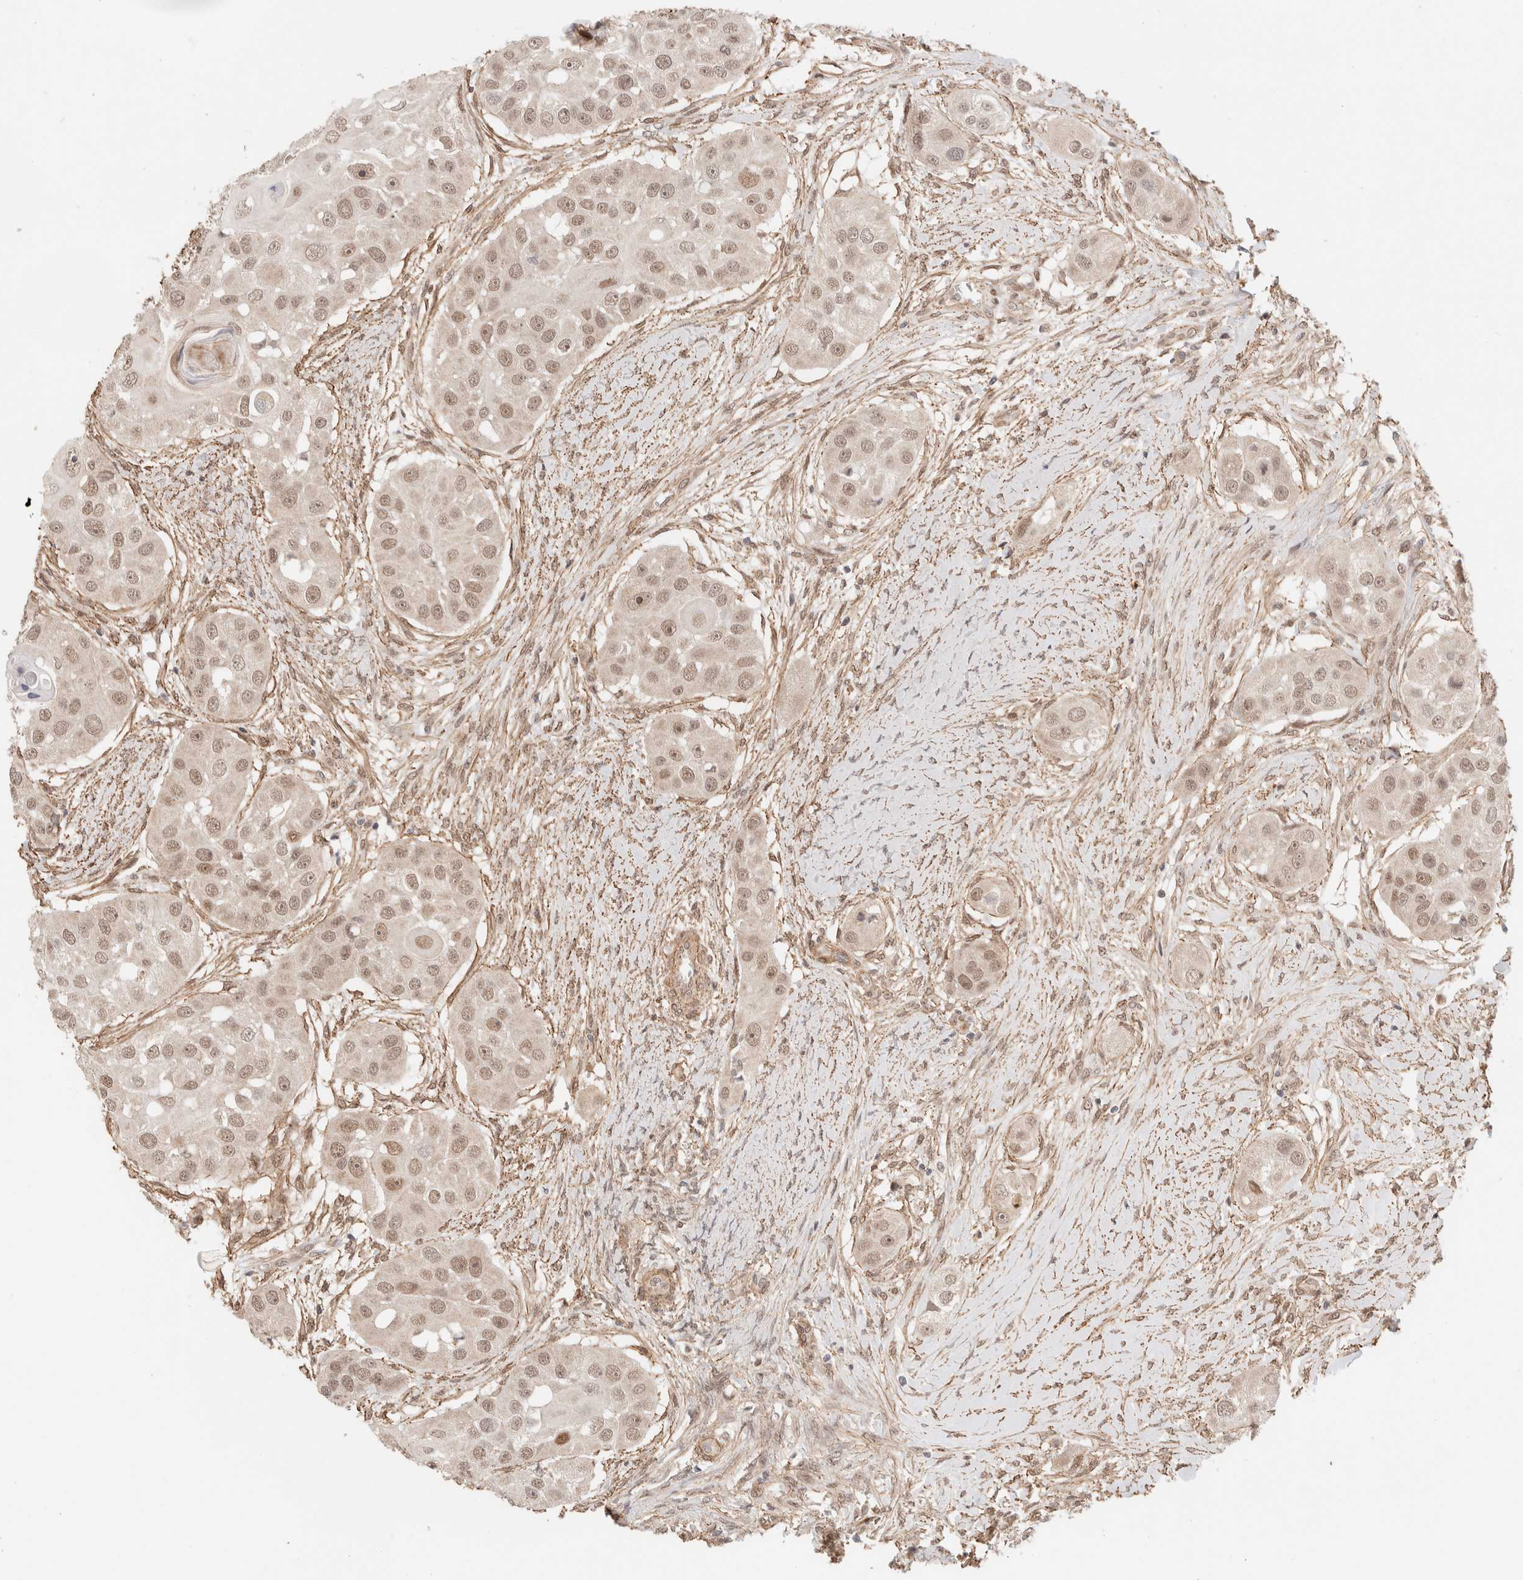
{"staining": {"intensity": "moderate", "quantity": ">75%", "location": "nuclear"}, "tissue": "head and neck cancer", "cell_type": "Tumor cells", "image_type": "cancer", "snomed": [{"axis": "morphology", "description": "Normal tissue, NOS"}, {"axis": "morphology", "description": "Squamous cell carcinoma, NOS"}, {"axis": "topography", "description": "Skeletal muscle"}, {"axis": "topography", "description": "Head-Neck"}], "caption": "A histopathology image showing moderate nuclear staining in about >75% of tumor cells in squamous cell carcinoma (head and neck), as visualized by brown immunohistochemical staining.", "gene": "BRPF3", "patient": {"sex": "male", "age": 51}}